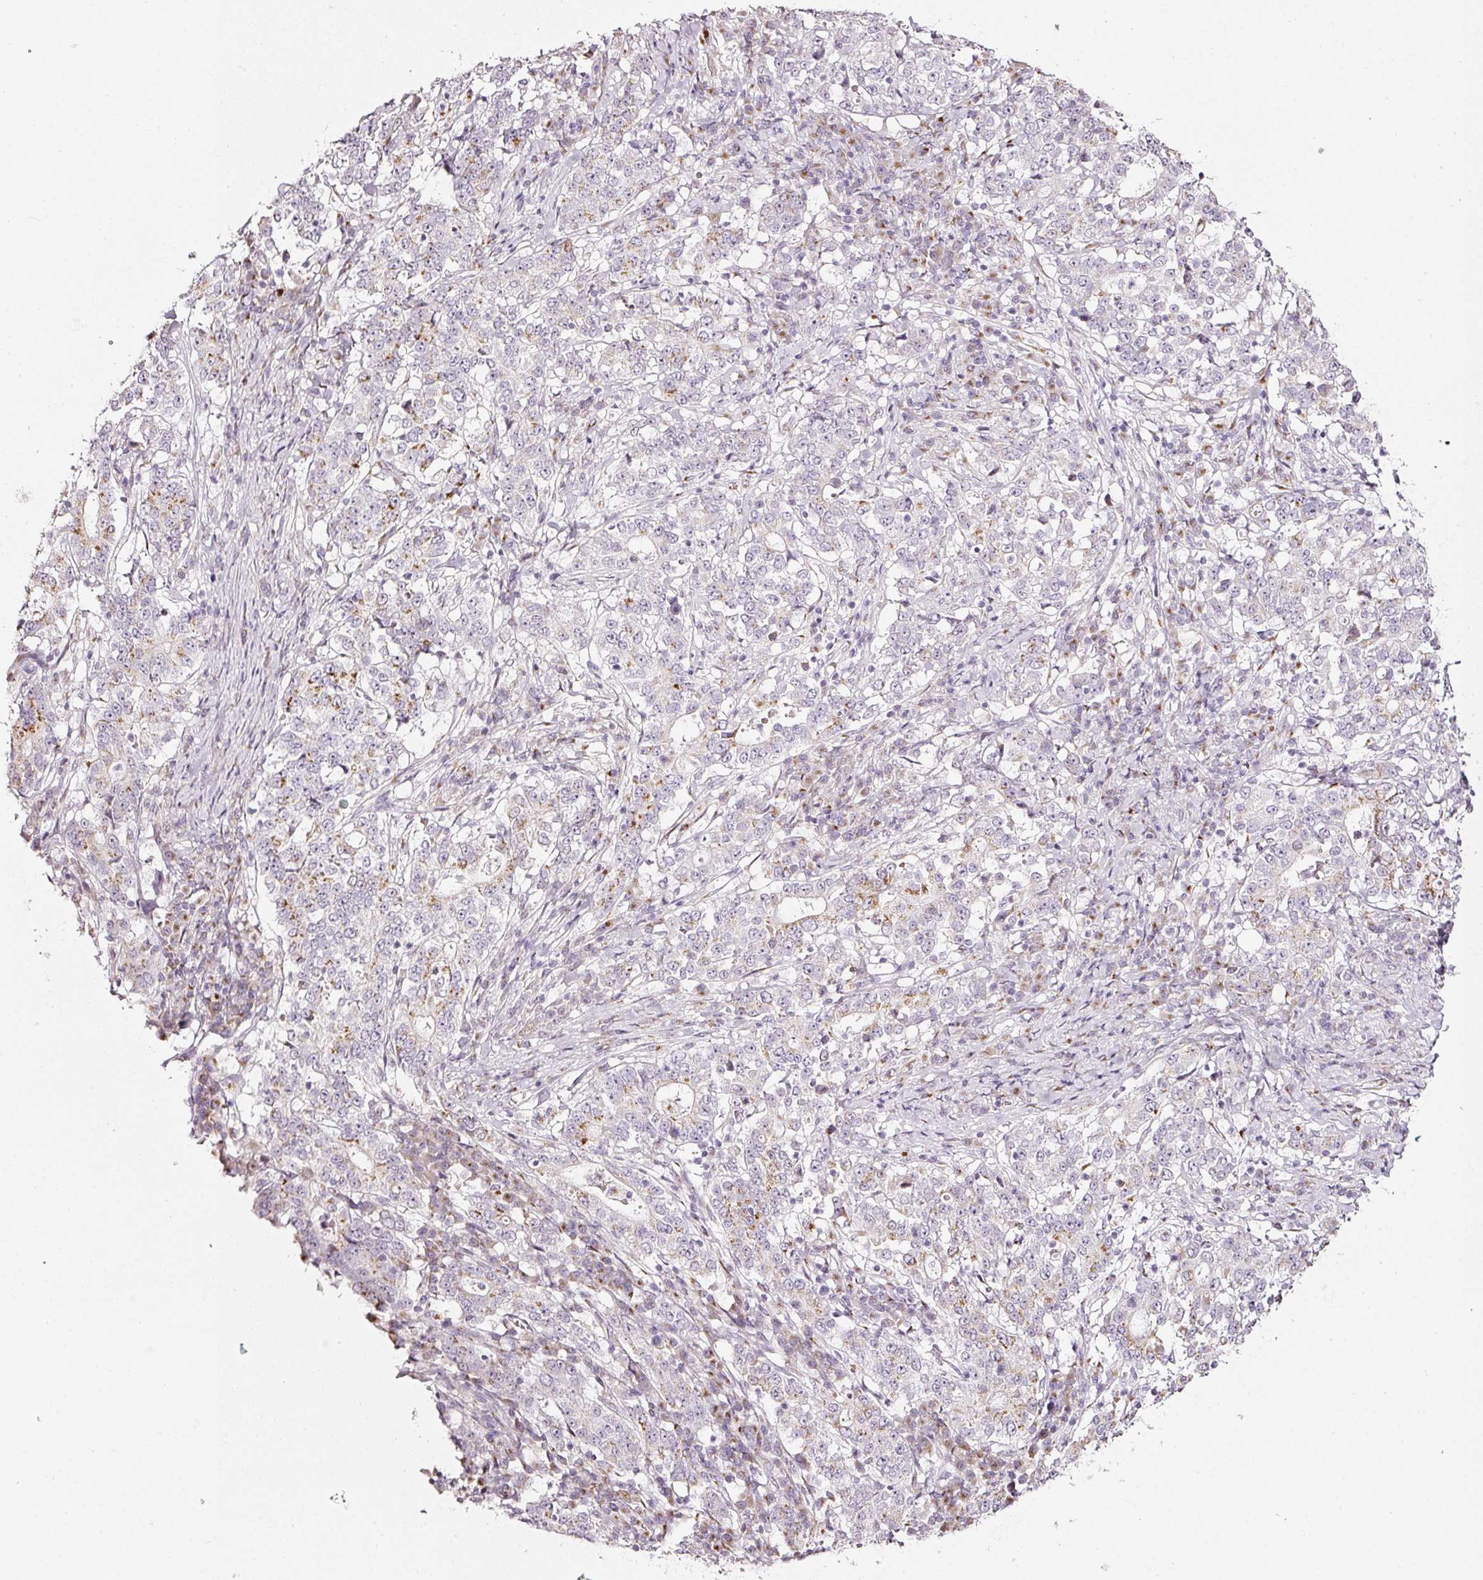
{"staining": {"intensity": "weak", "quantity": "<25%", "location": "cytoplasmic/membranous"}, "tissue": "stomach cancer", "cell_type": "Tumor cells", "image_type": "cancer", "snomed": [{"axis": "morphology", "description": "Adenocarcinoma, NOS"}, {"axis": "topography", "description": "Stomach"}], "caption": "This is an immunohistochemistry (IHC) image of stomach adenocarcinoma. There is no expression in tumor cells.", "gene": "SDF4", "patient": {"sex": "male", "age": 59}}